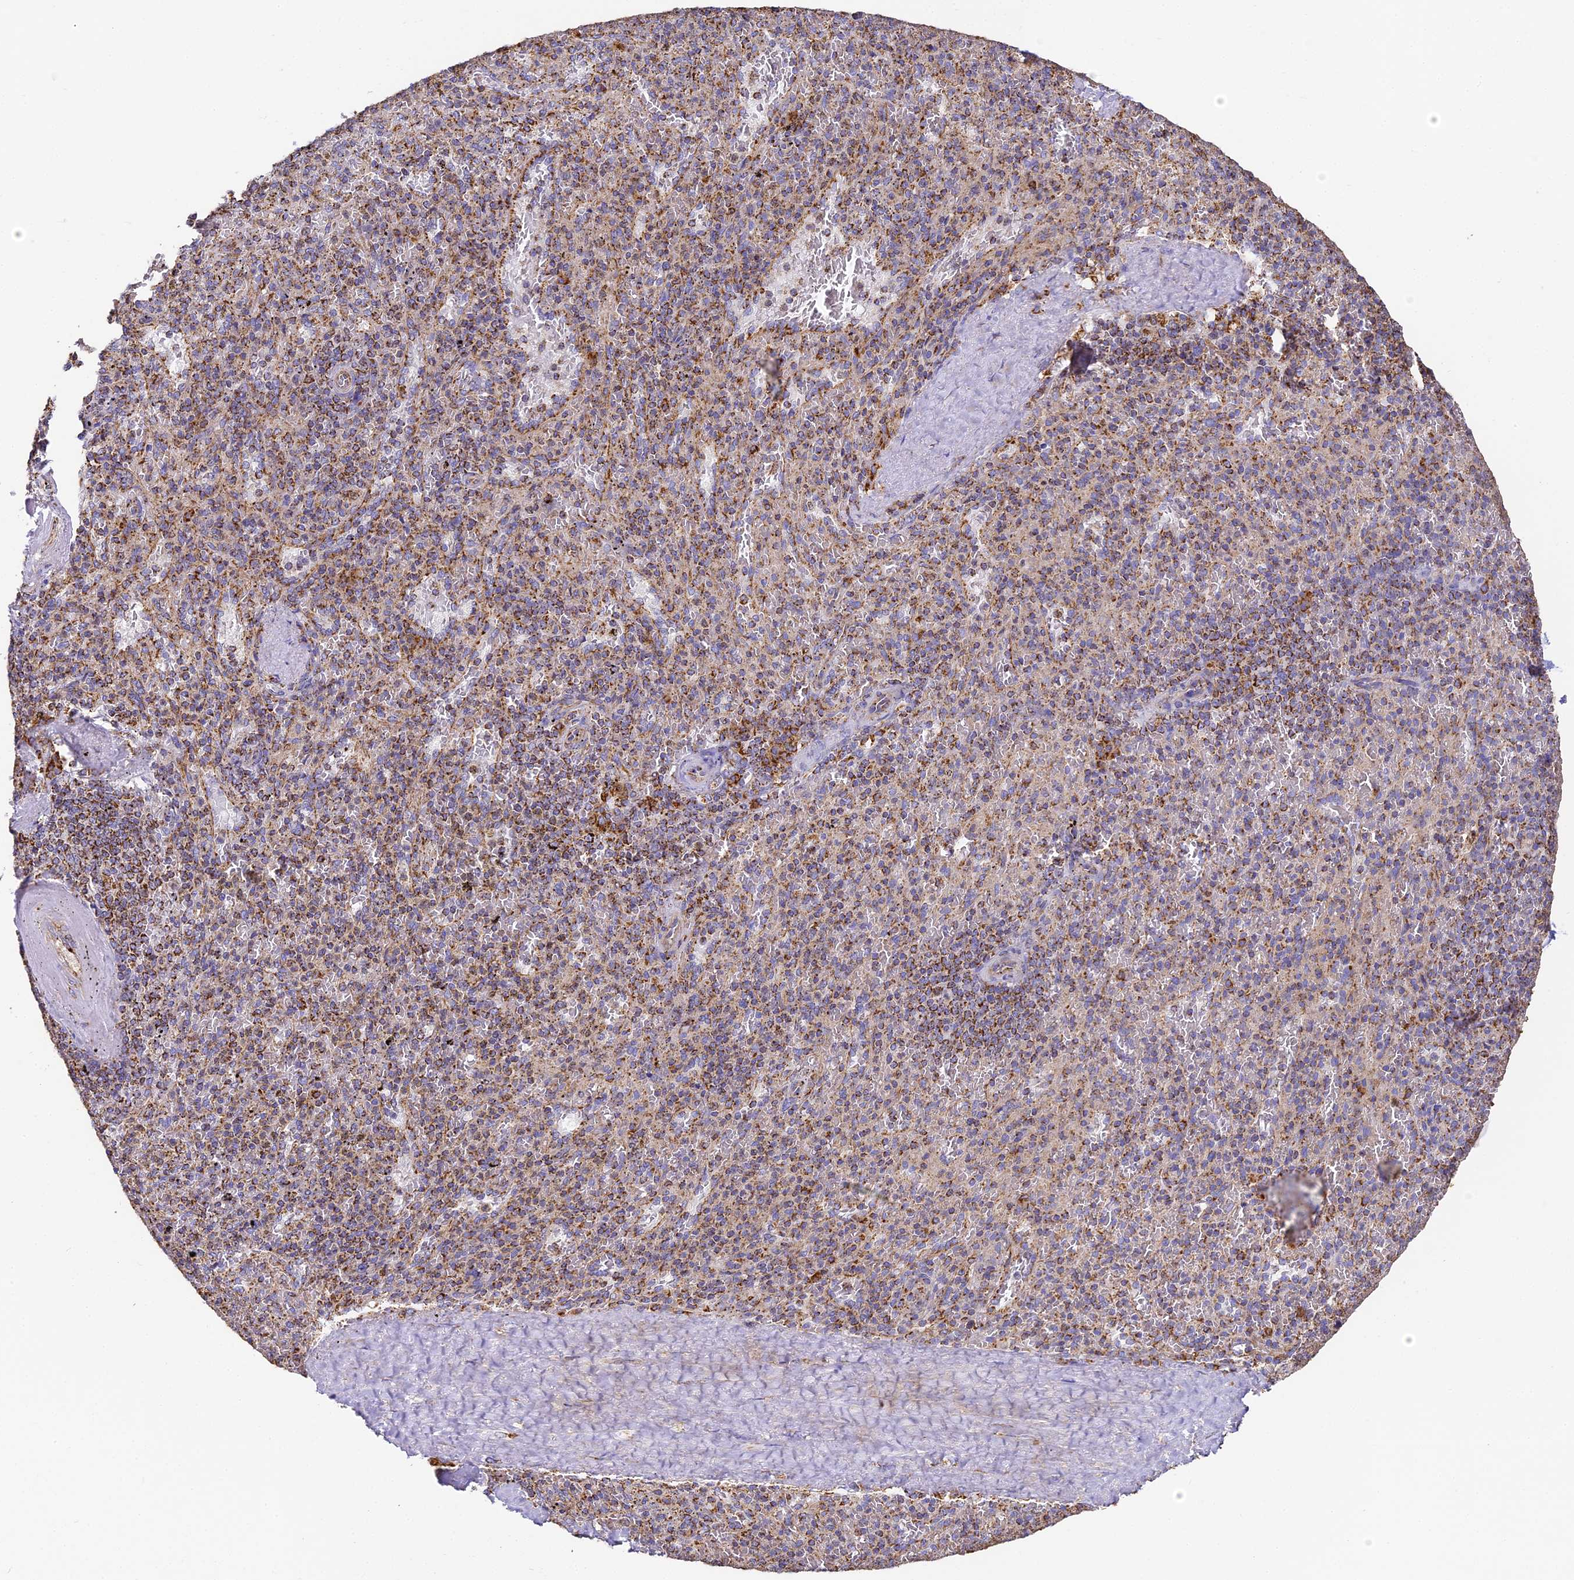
{"staining": {"intensity": "moderate", "quantity": "25%-75%", "location": "cytoplasmic/membranous"}, "tissue": "spleen", "cell_type": "Cells in red pulp", "image_type": "normal", "snomed": [{"axis": "morphology", "description": "Normal tissue, NOS"}, {"axis": "topography", "description": "Spleen"}], "caption": "Protein analysis of normal spleen demonstrates moderate cytoplasmic/membranous positivity in approximately 25%-75% of cells in red pulp.", "gene": "COX6C", "patient": {"sex": "male", "age": 82}}